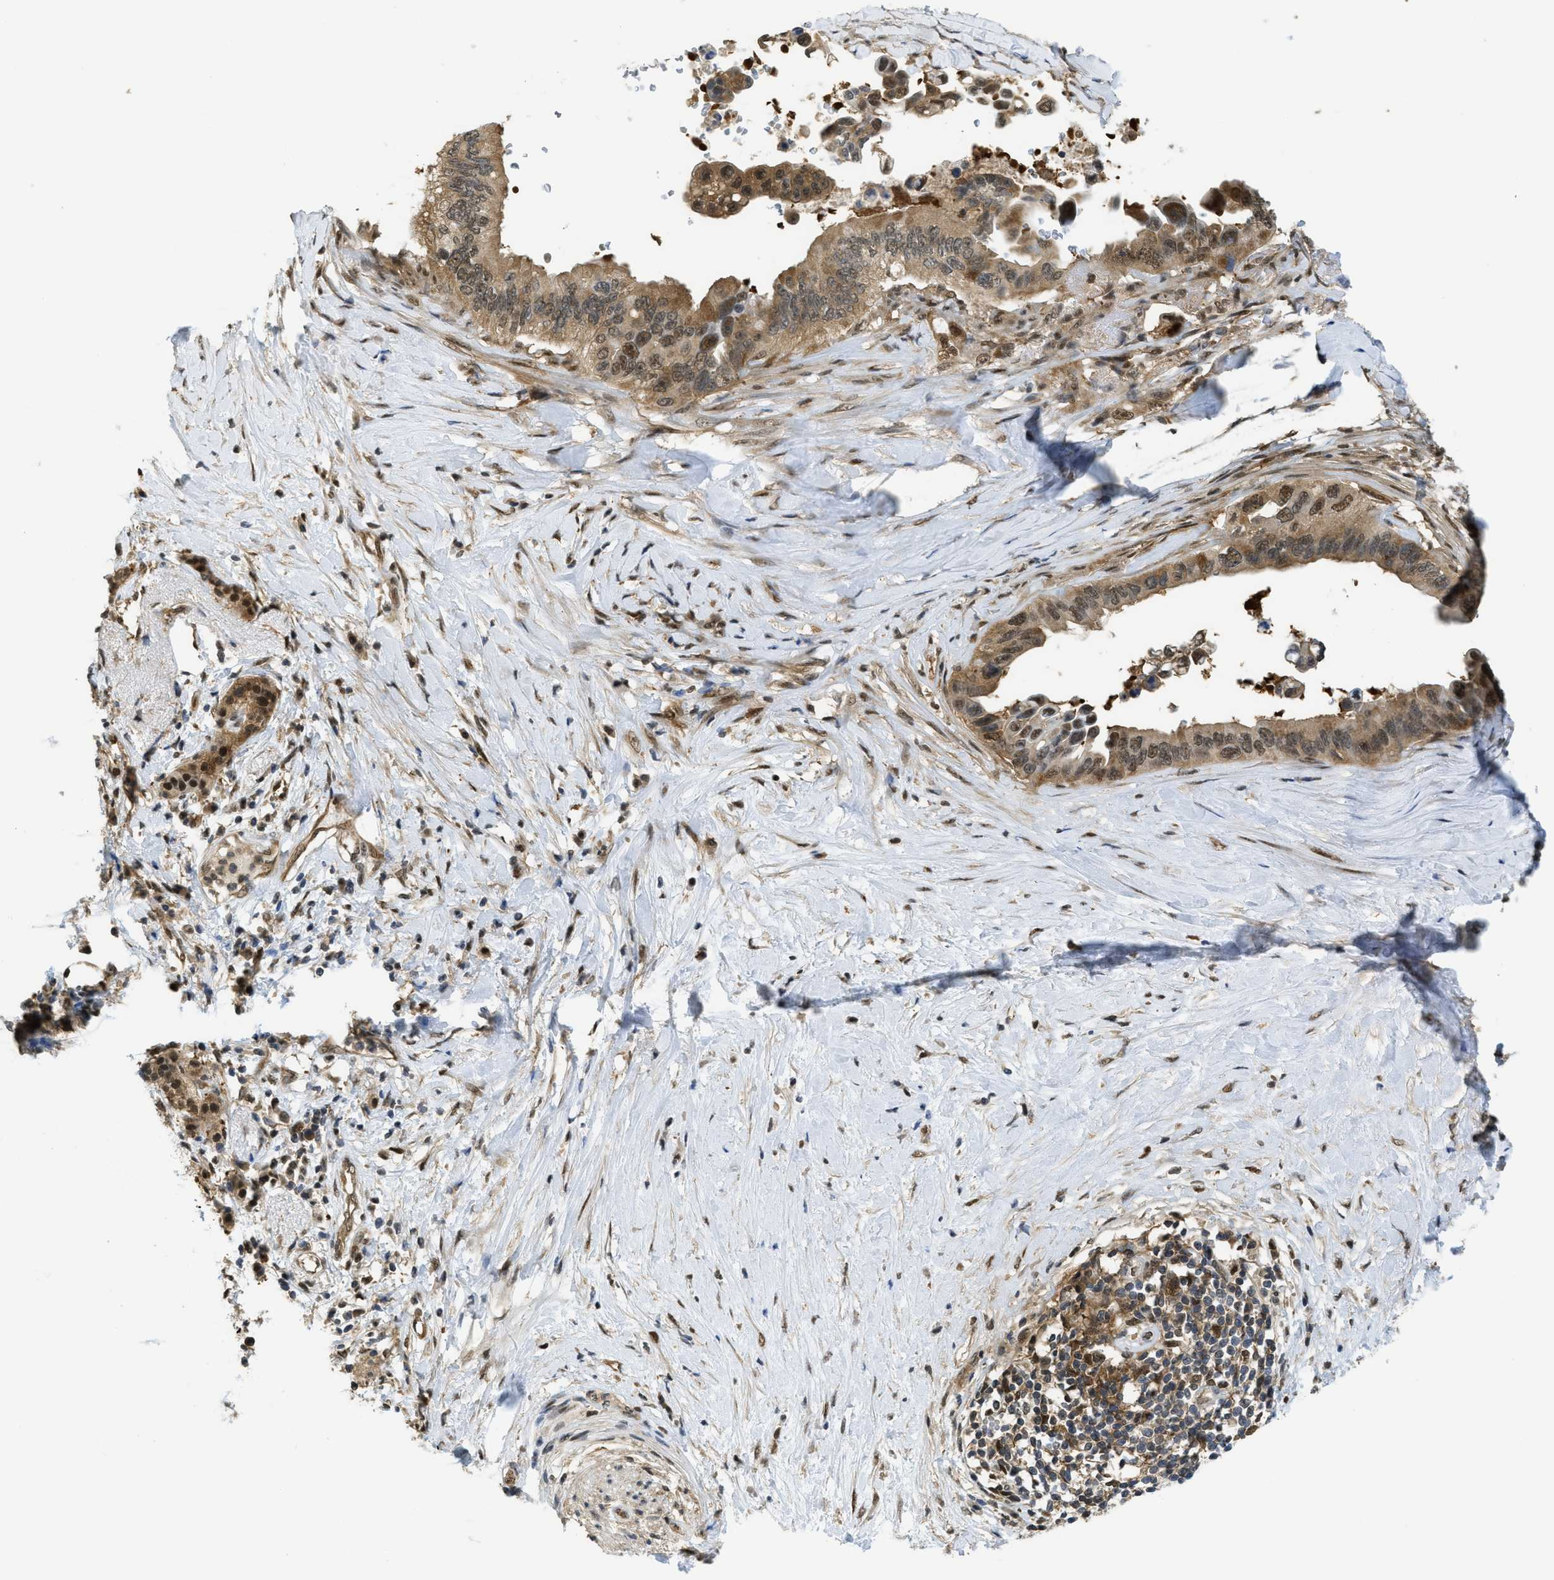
{"staining": {"intensity": "moderate", "quantity": ">75%", "location": "cytoplasmic/membranous,nuclear"}, "tissue": "pancreatic cancer", "cell_type": "Tumor cells", "image_type": "cancer", "snomed": [{"axis": "morphology", "description": "Adenocarcinoma, NOS"}, {"axis": "topography", "description": "Pancreas"}], "caption": "Adenocarcinoma (pancreatic) tissue demonstrates moderate cytoplasmic/membranous and nuclear staining in about >75% of tumor cells", "gene": "PSMC5", "patient": {"sex": "female", "age": 56}}